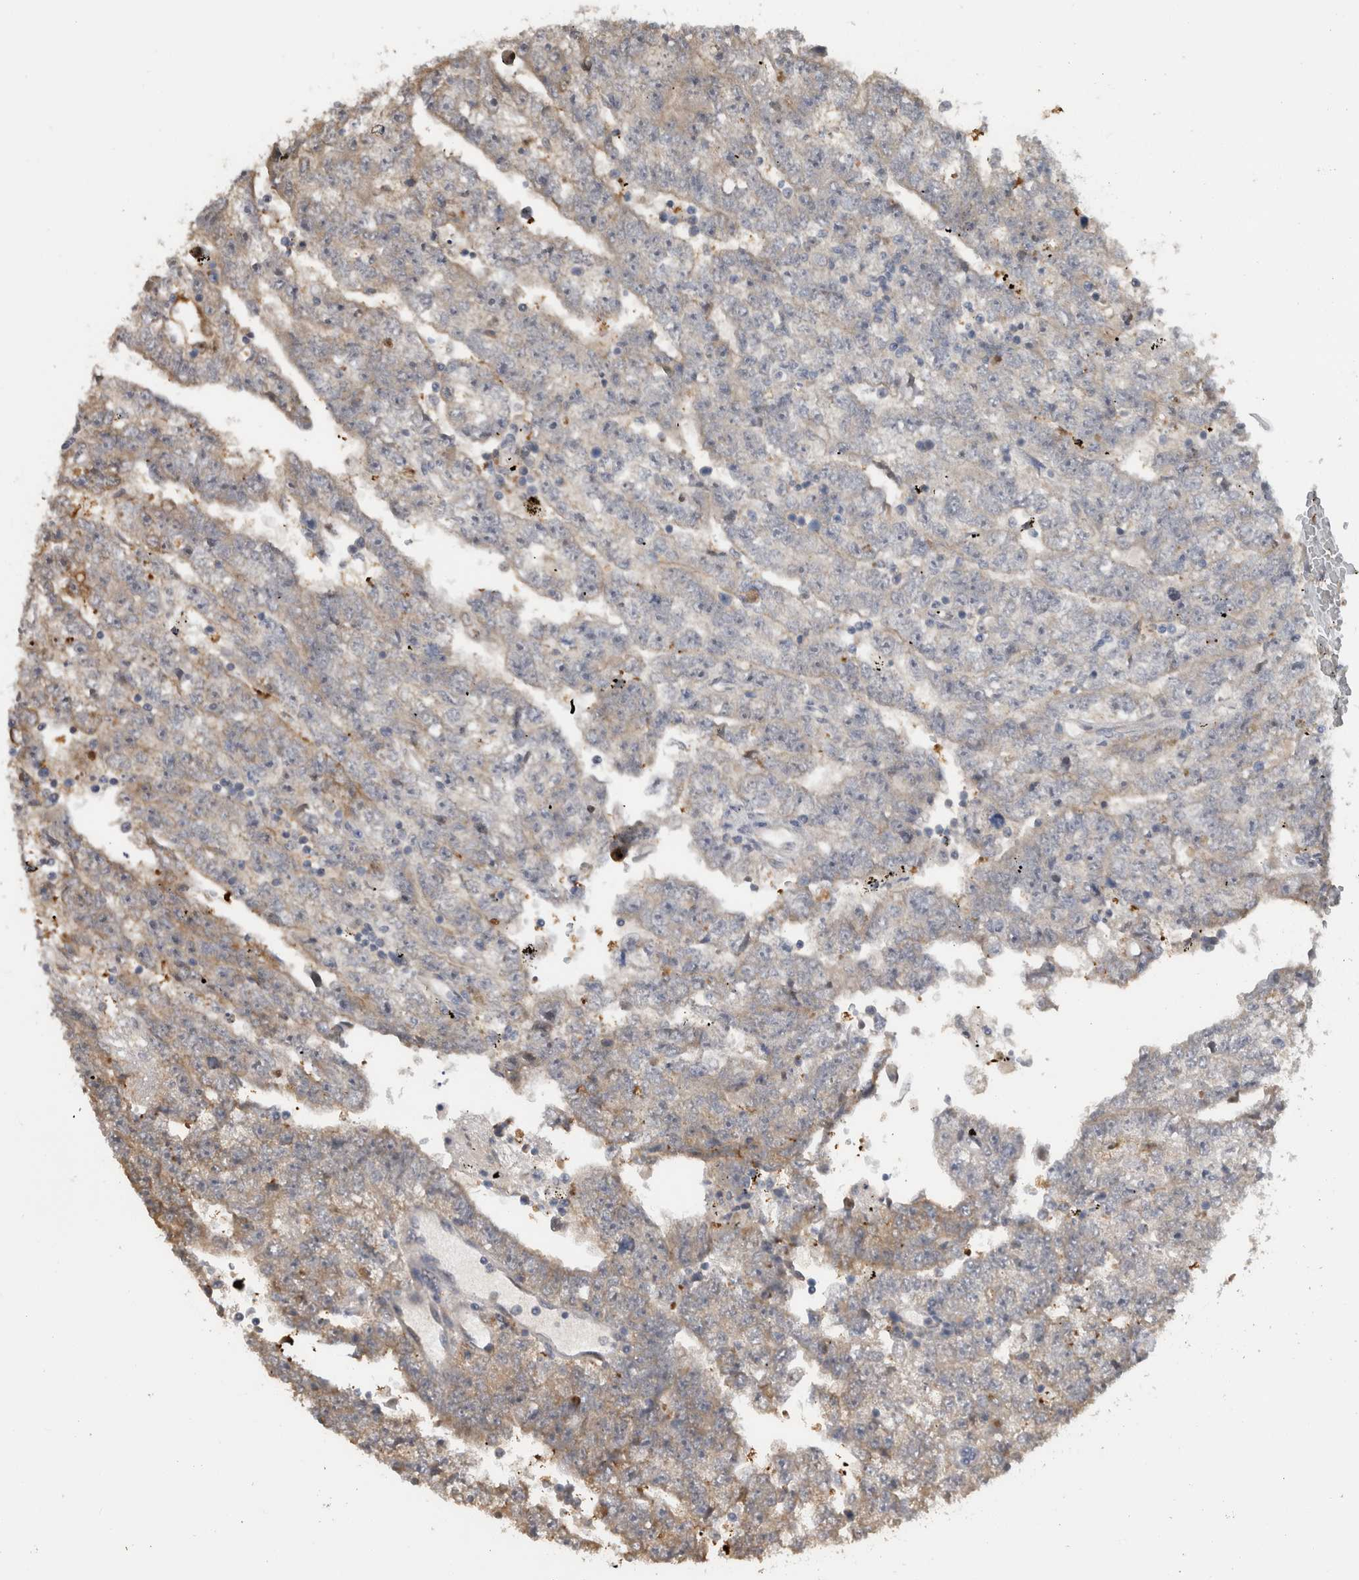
{"staining": {"intensity": "weak", "quantity": ">75%", "location": "cytoplasmic/membranous"}, "tissue": "testis cancer", "cell_type": "Tumor cells", "image_type": "cancer", "snomed": [{"axis": "morphology", "description": "Carcinoma, Embryonal, NOS"}, {"axis": "topography", "description": "Testis"}], "caption": "Tumor cells reveal weak cytoplasmic/membranous staining in about >75% of cells in testis cancer (embryonal carcinoma).", "gene": "USH1G", "patient": {"sex": "male", "age": 25}}